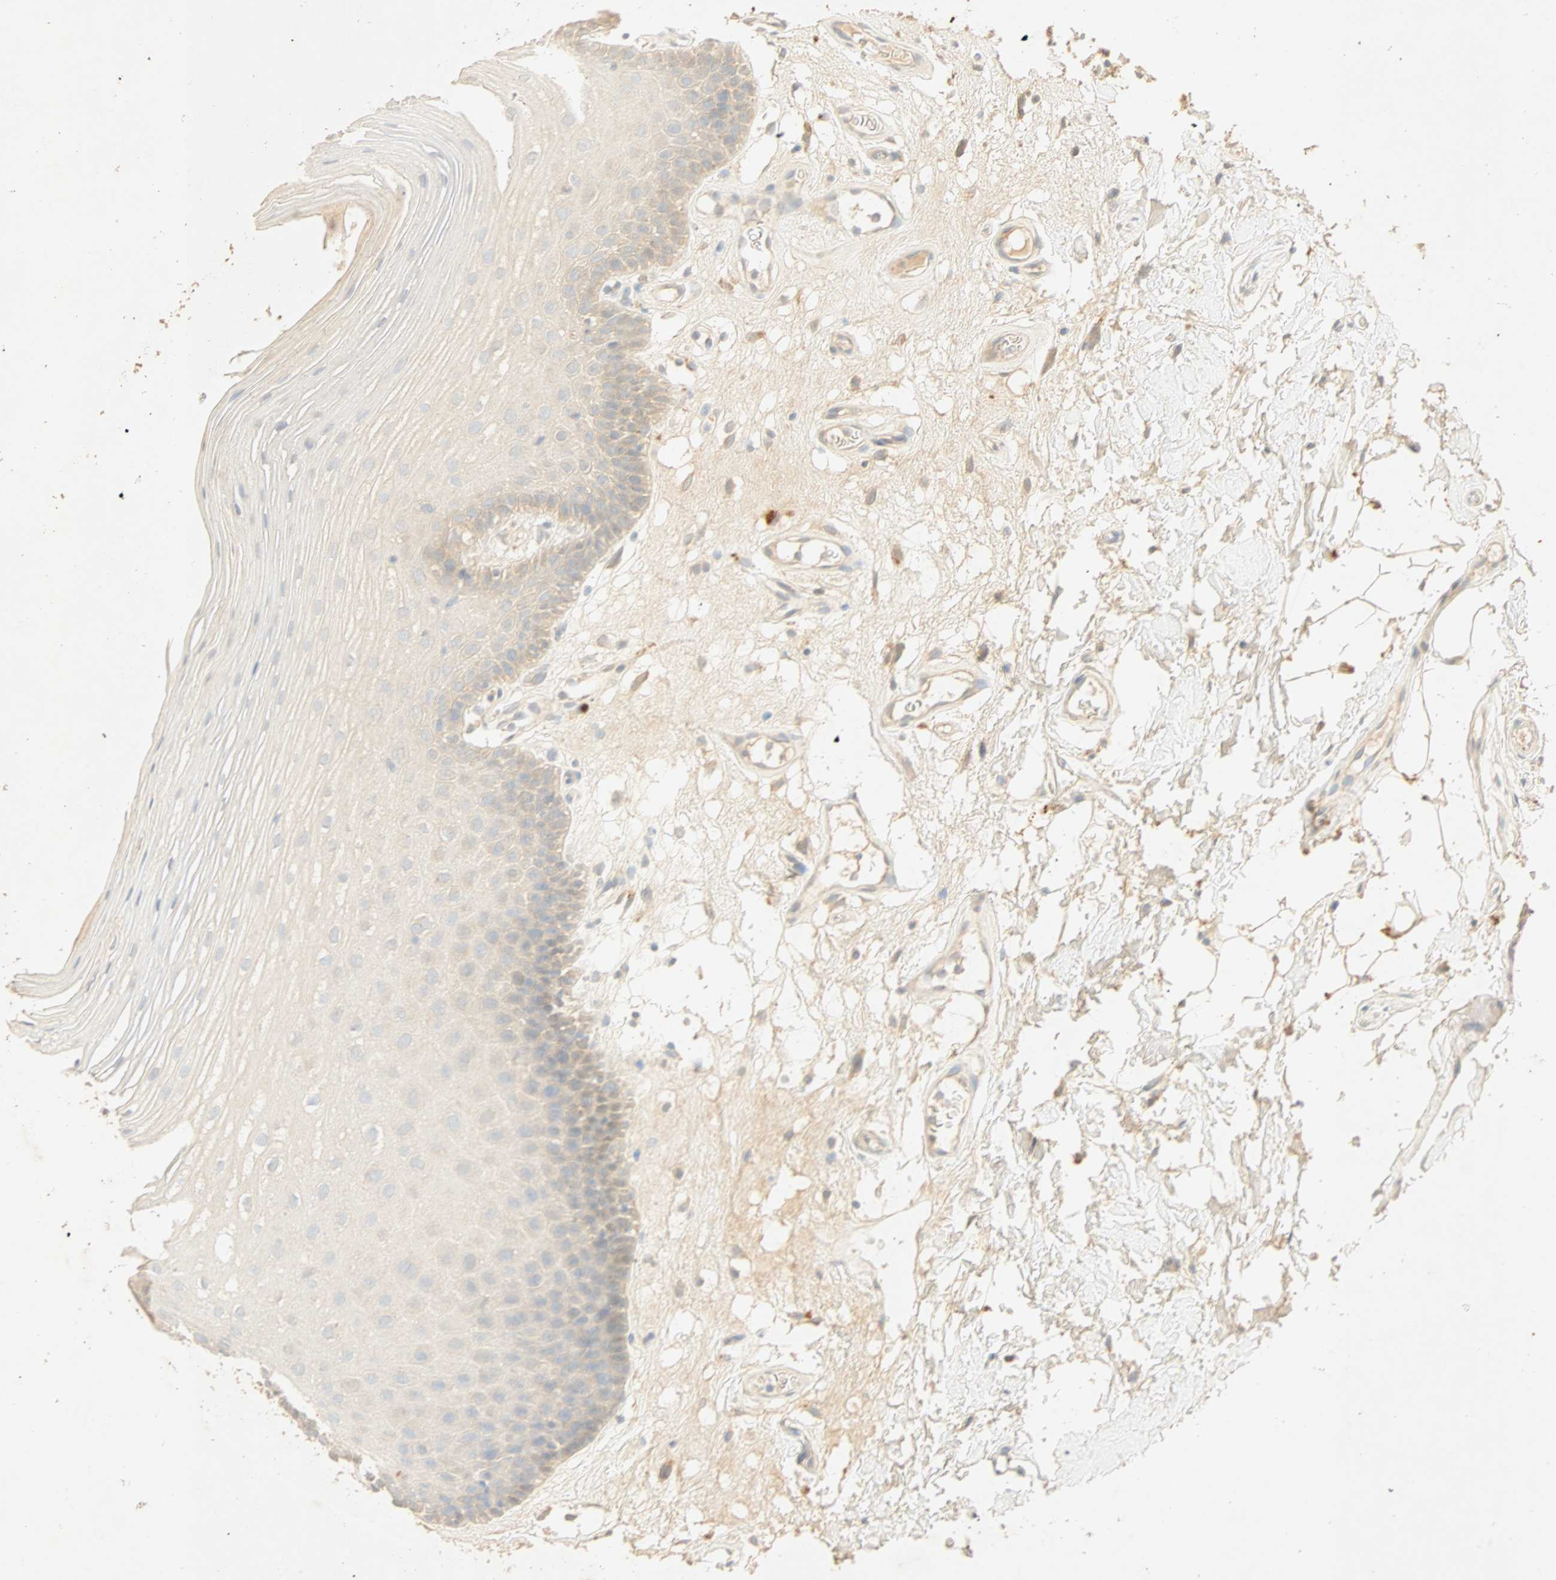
{"staining": {"intensity": "negative", "quantity": "none", "location": "none"}, "tissue": "oral mucosa", "cell_type": "Squamous epithelial cells", "image_type": "normal", "snomed": [{"axis": "morphology", "description": "Normal tissue, NOS"}, {"axis": "morphology", "description": "Squamous cell carcinoma, NOS"}, {"axis": "topography", "description": "Skeletal muscle"}, {"axis": "topography", "description": "Oral tissue"}], "caption": "Immunohistochemistry histopathology image of normal oral mucosa: oral mucosa stained with DAB (3,3'-diaminobenzidine) demonstrates no significant protein staining in squamous epithelial cells.", "gene": "SELENBP1", "patient": {"sex": "male", "age": 71}}